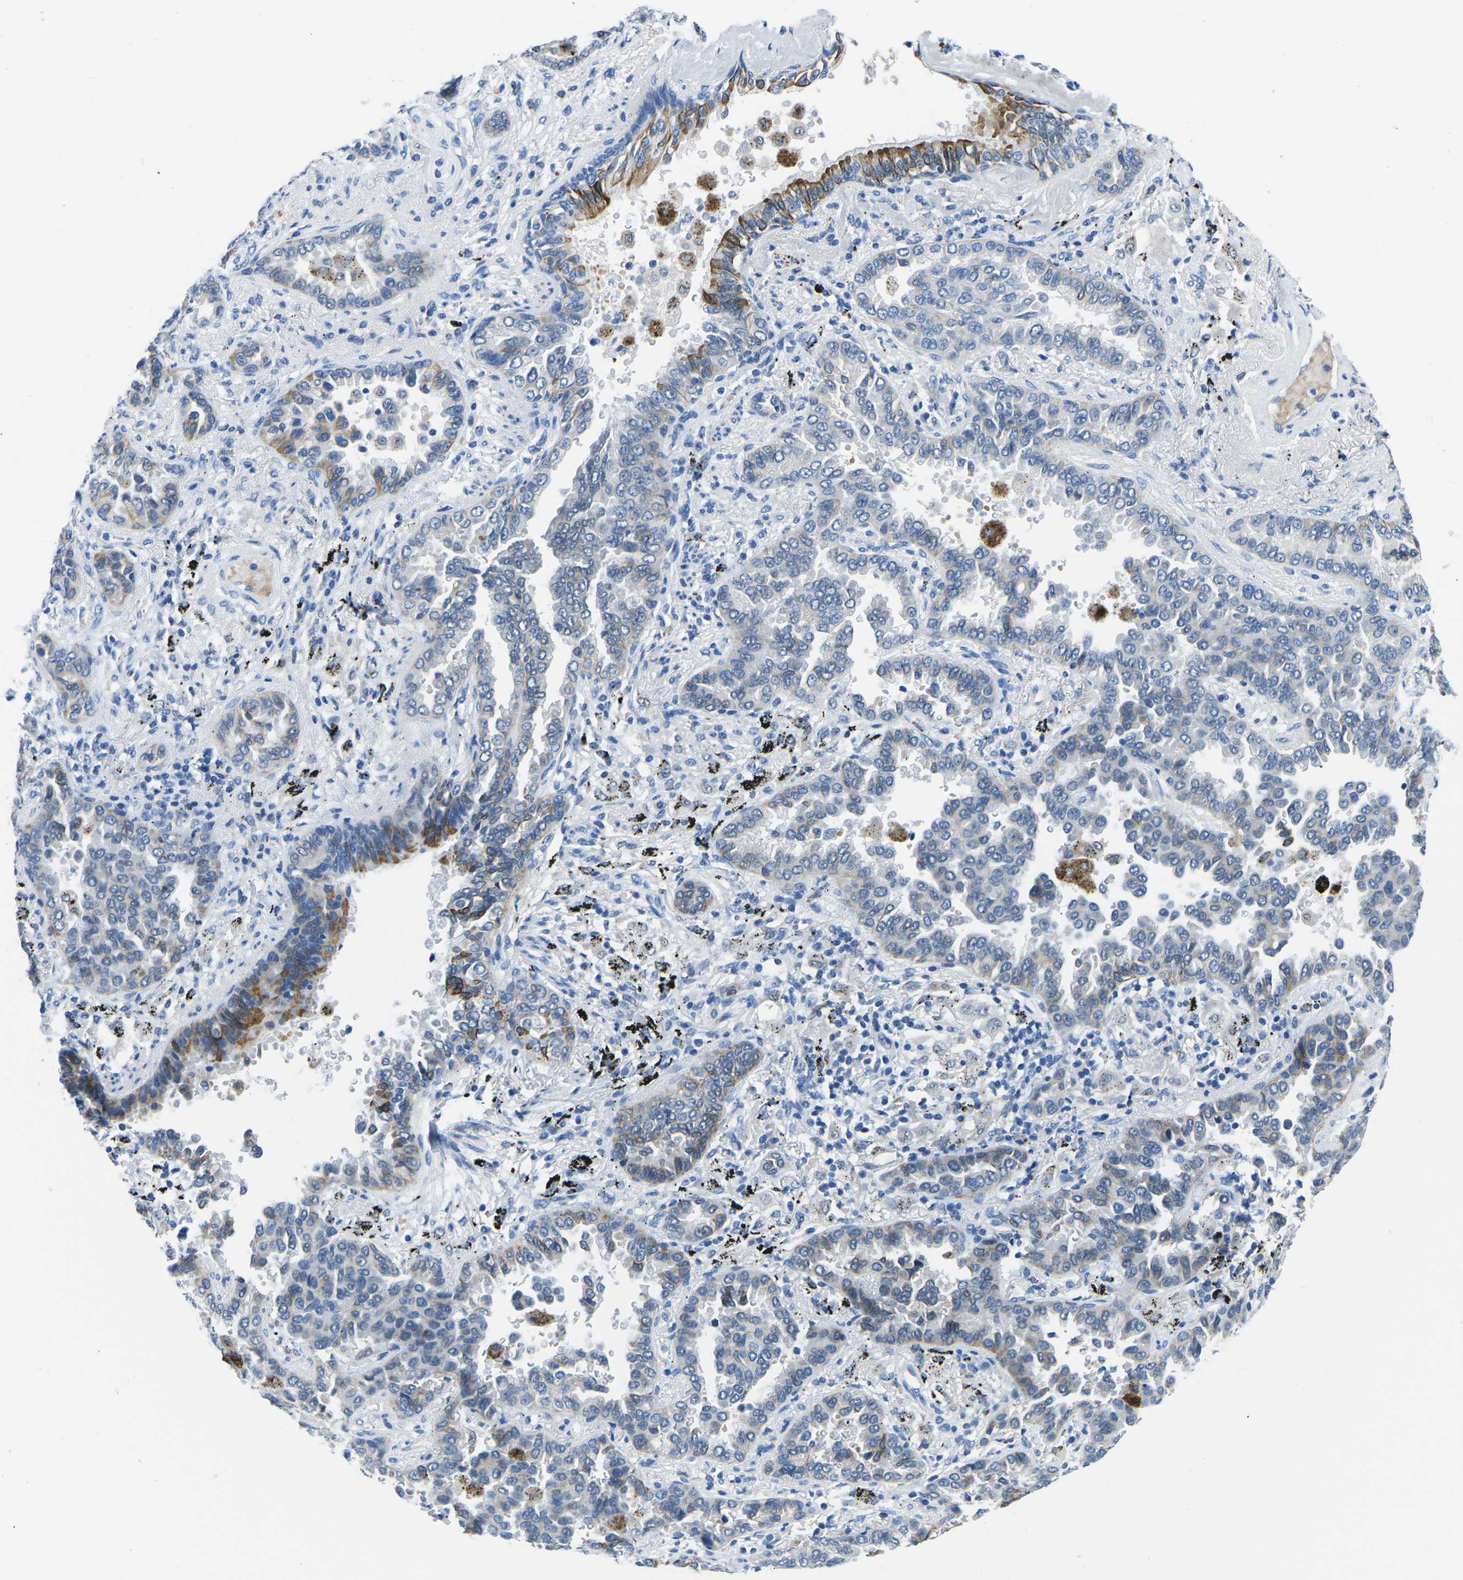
{"staining": {"intensity": "moderate", "quantity": "25%-75%", "location": "cytoplasmic/membranous"}, "tissue": "lung cancer", "cell_type": "Tumor cells", "image_type": "cancer", "snomed": [{"axis": "morphology", "description": "Normal tissue, NOS"}, {"axis": "morphology", "description": "Adenocarcinoma, NOS"}, {"axis": "topography", "description": "Lung"}], "caption": "Adenocarcinoma (lung) stained with a brown dye displays moderate cytoplasmic/membranous positive staining in about 25%-75% of tumor cells.", "gene": "TM6SF1", "patient": {"sex": "male", "age": 59}}